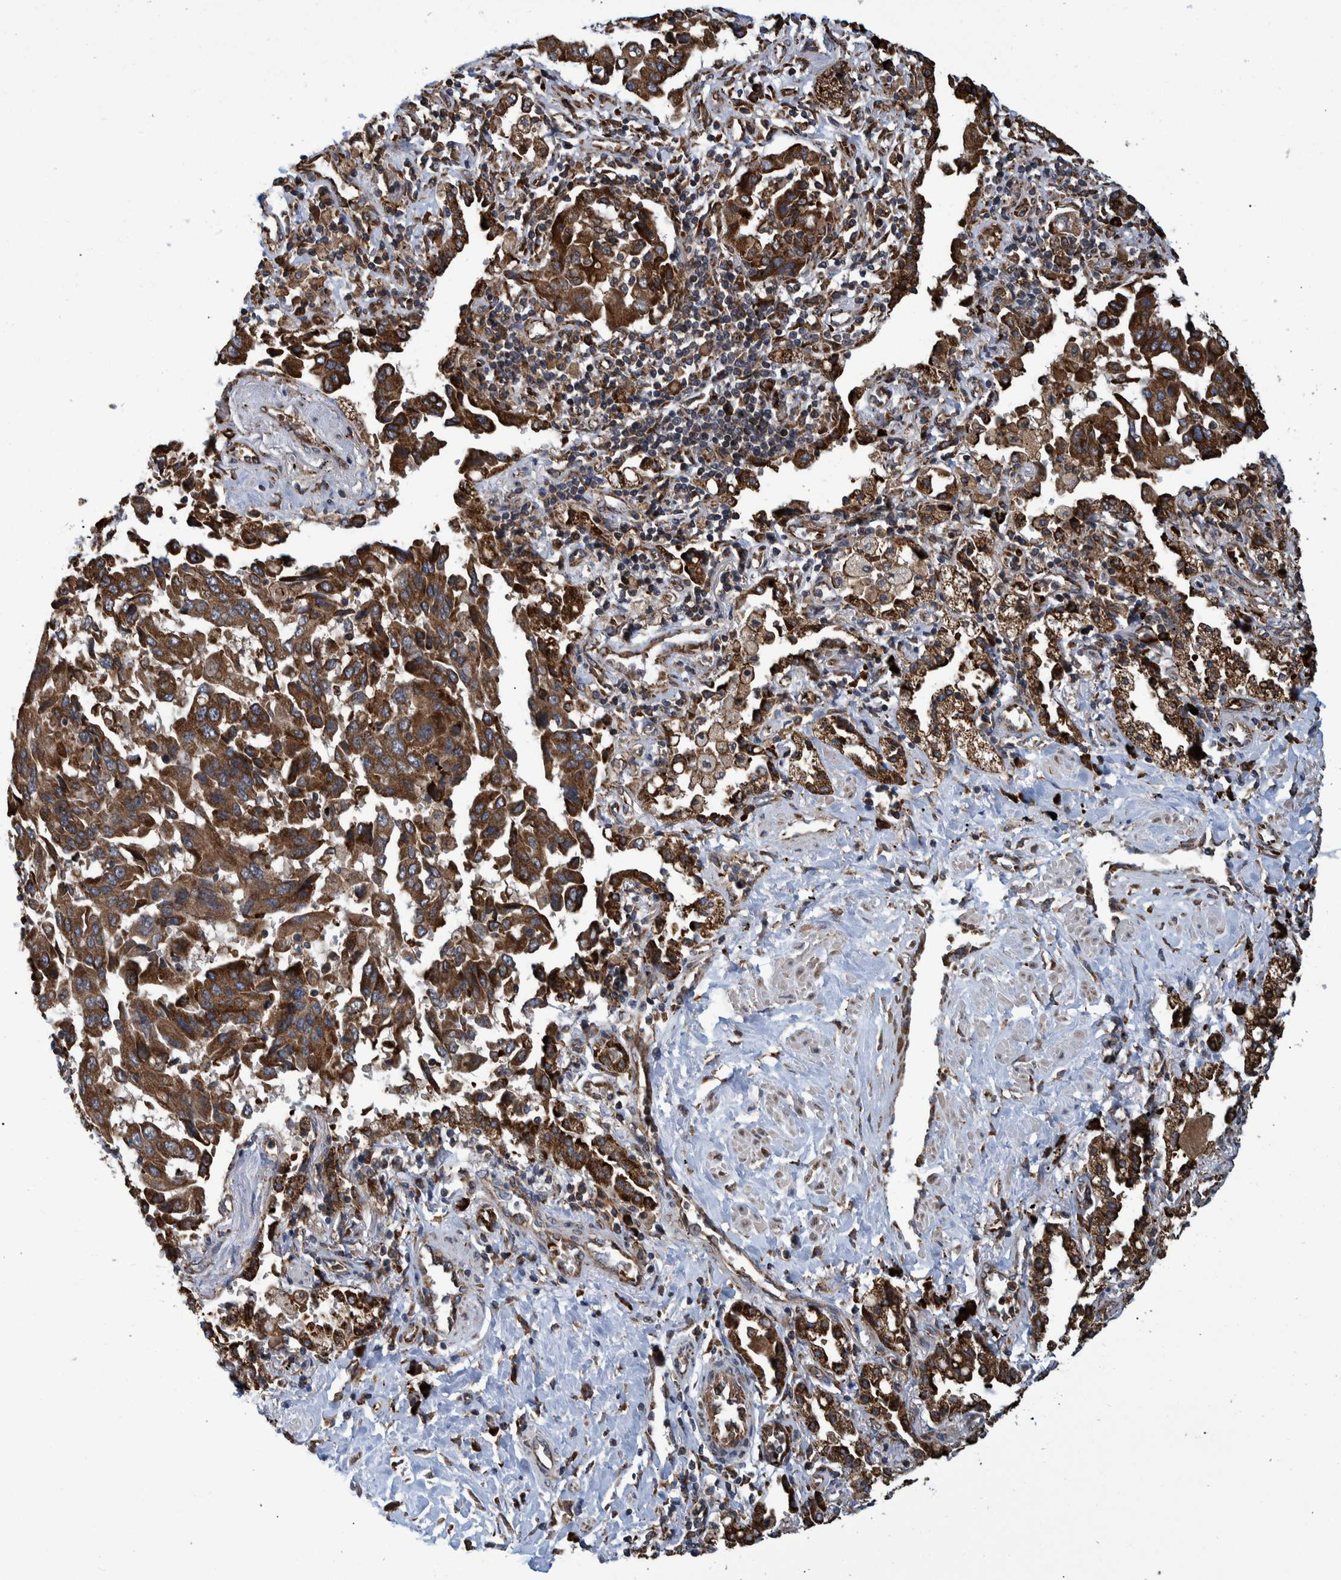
{"staining": {"intensity": "moderate", "quantity": ">75%", "location": "cytoplasmic/membranous"}, "tissue": "lung cancer", "cell_type": "Tumor cells", "image_type": "cancer", "snomed": [{"axis": "morphology", "description": "Adenocarcinoma, NOS"}, {"axis": "topography", "description": "Lung"}], "caption": "Protein staining of lung adenocarcinoma tissue exhibits moderate cytoplasmic/membranous expression in about >75% of tumor cells.", "gene": "SPAG5", "patient": {"sex": "female", "age": 65}}